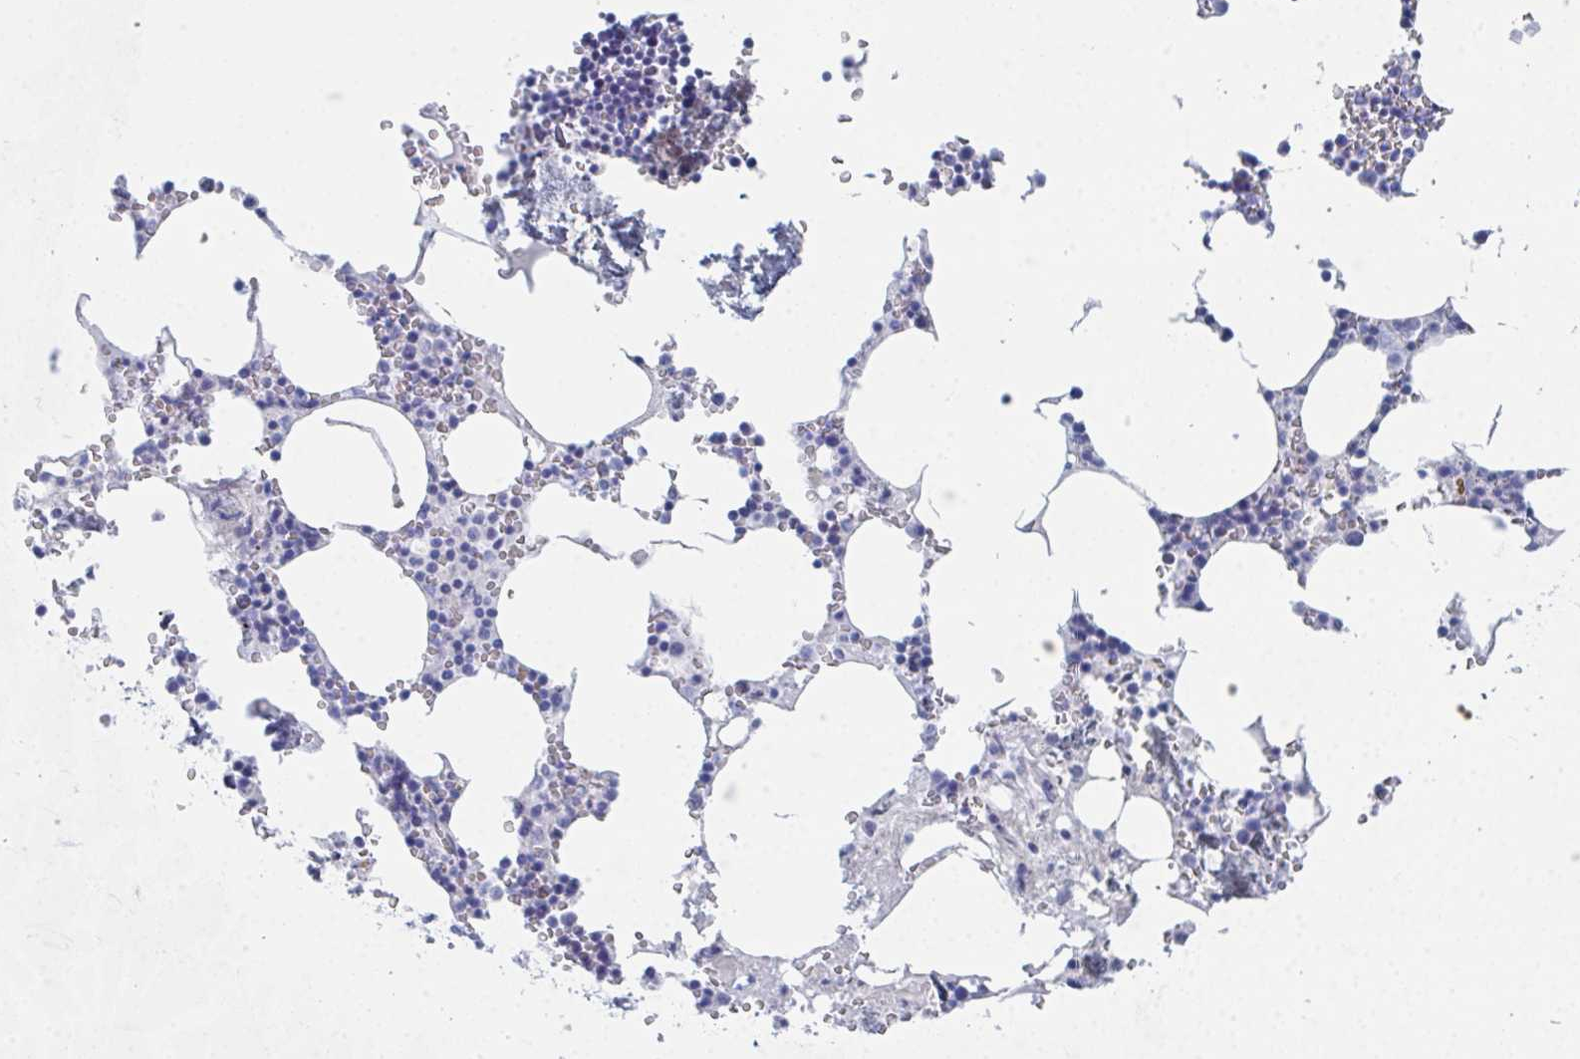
{"staining": {"intensity": "strong", "quantity": "<25%", "location": "cytoplasmic/membranous"}, "tissue": "bone marrow", "cell_type": "Hematopoietic cells", "image_type": "normal", "snomed": [{"axis": "morphology", "description": "Normal tissue, NOS"}, {"axis": "topography", "description": "Bone marrow"}], "caption": "Immunohistochemistry of normal bone marrow exhibits medium levels of strong cytoplasmic/membranous staining in about <25% of hematopoietic cells.", "gene": "ZNF684", "patient": {"sex": "male", "age": 54}}